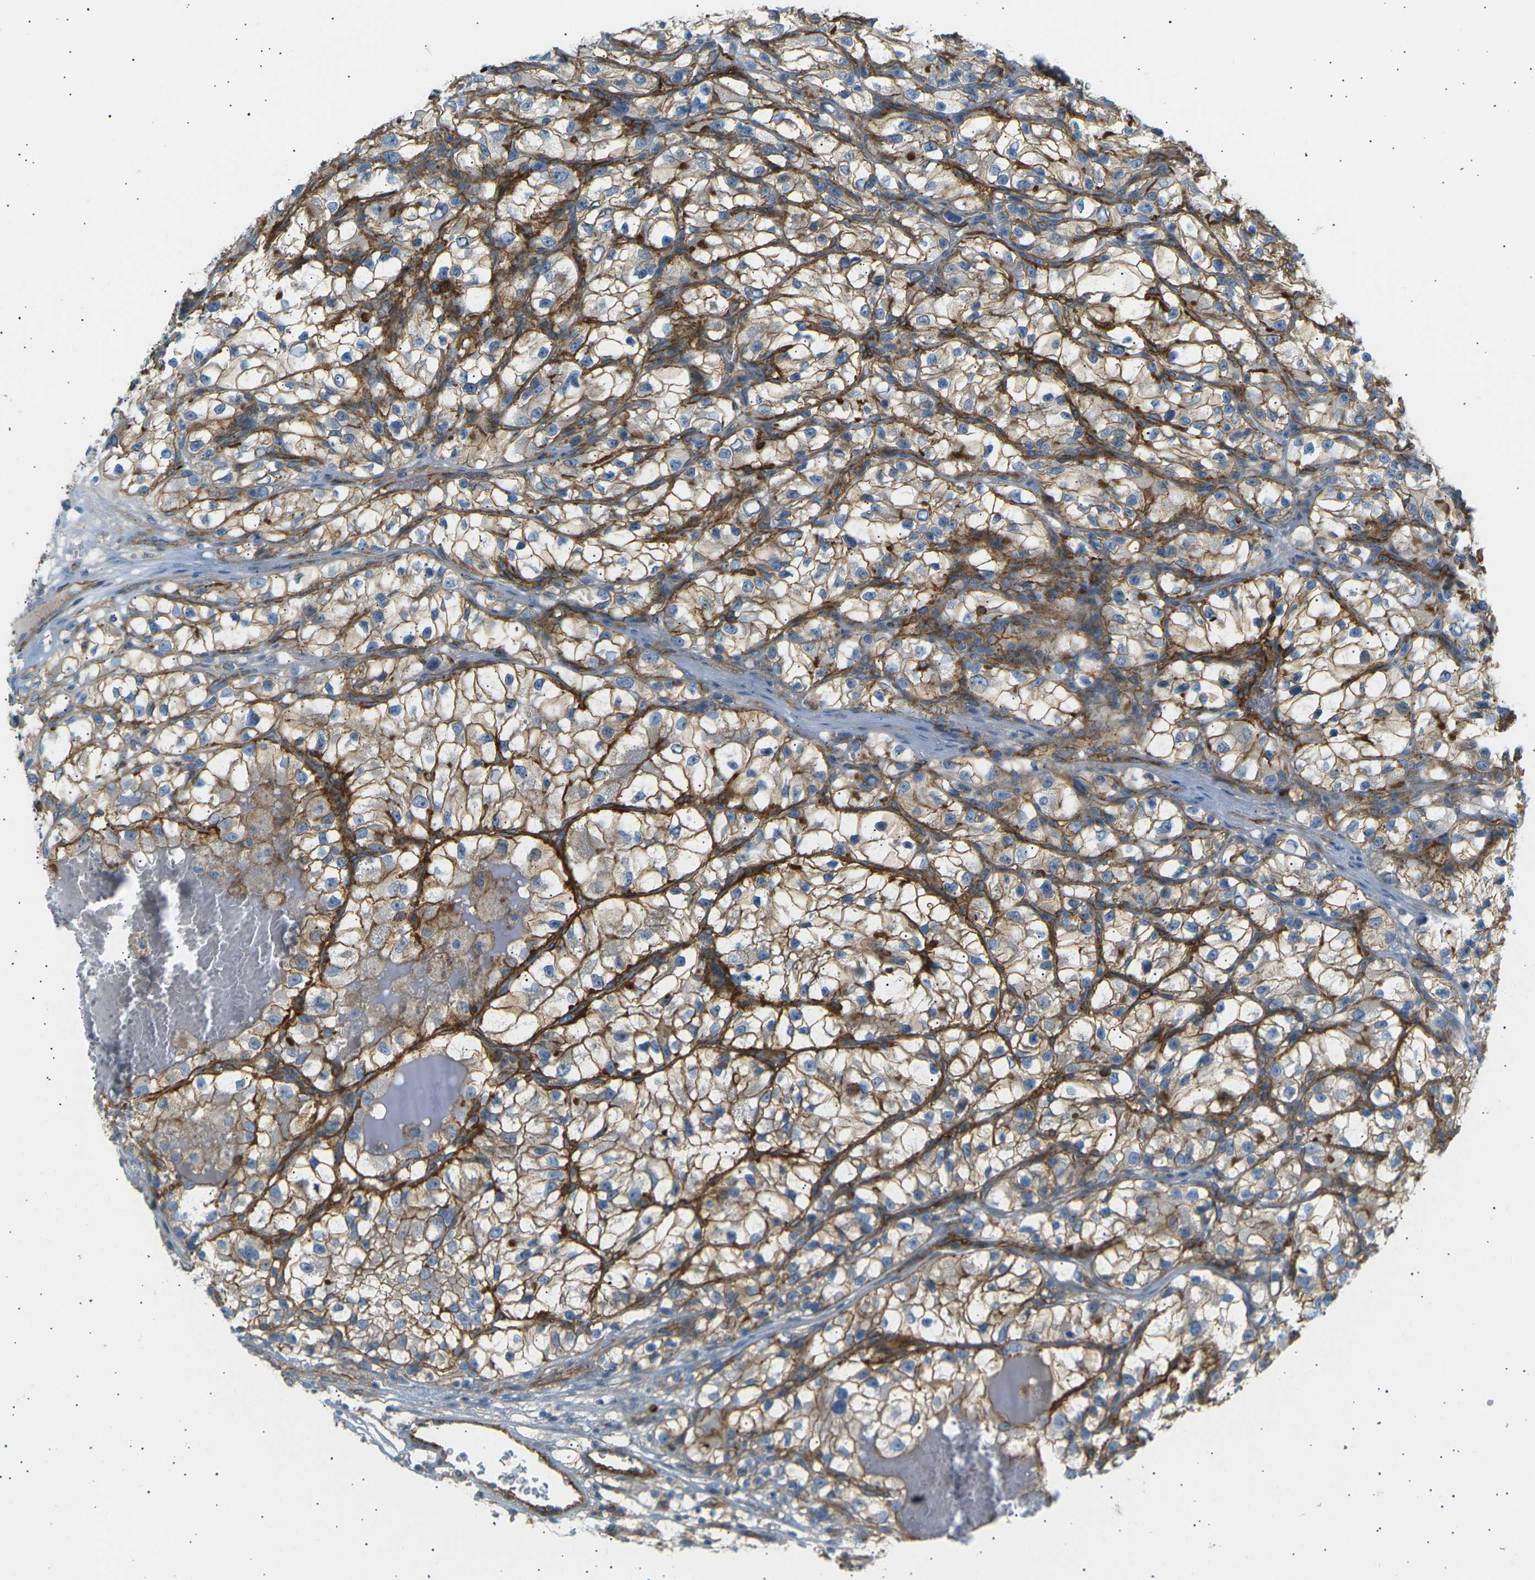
{"staining": {"intensity": "moderate", "quantity": ">75%", "location": "cytoplasmic/membranous"}, "tissue": "renal cancer", "cell_type": "Tumor cells", "image_type": "cancer", "snomed": [{"axis": "morphology", "description": "Adenocarcinoma, NOS"}, {"axis": "topography", "description": "Kidney"}], "caption": "IHC photomicrograph of renal cancer stained for a protein (brown), which demonstrates medium levels of moderate cytoplasmic/membranous expression in approximately >75% of tumor cells.", "gene": "ATP2B4", "patient": {"sex": "female", "age": 57}}